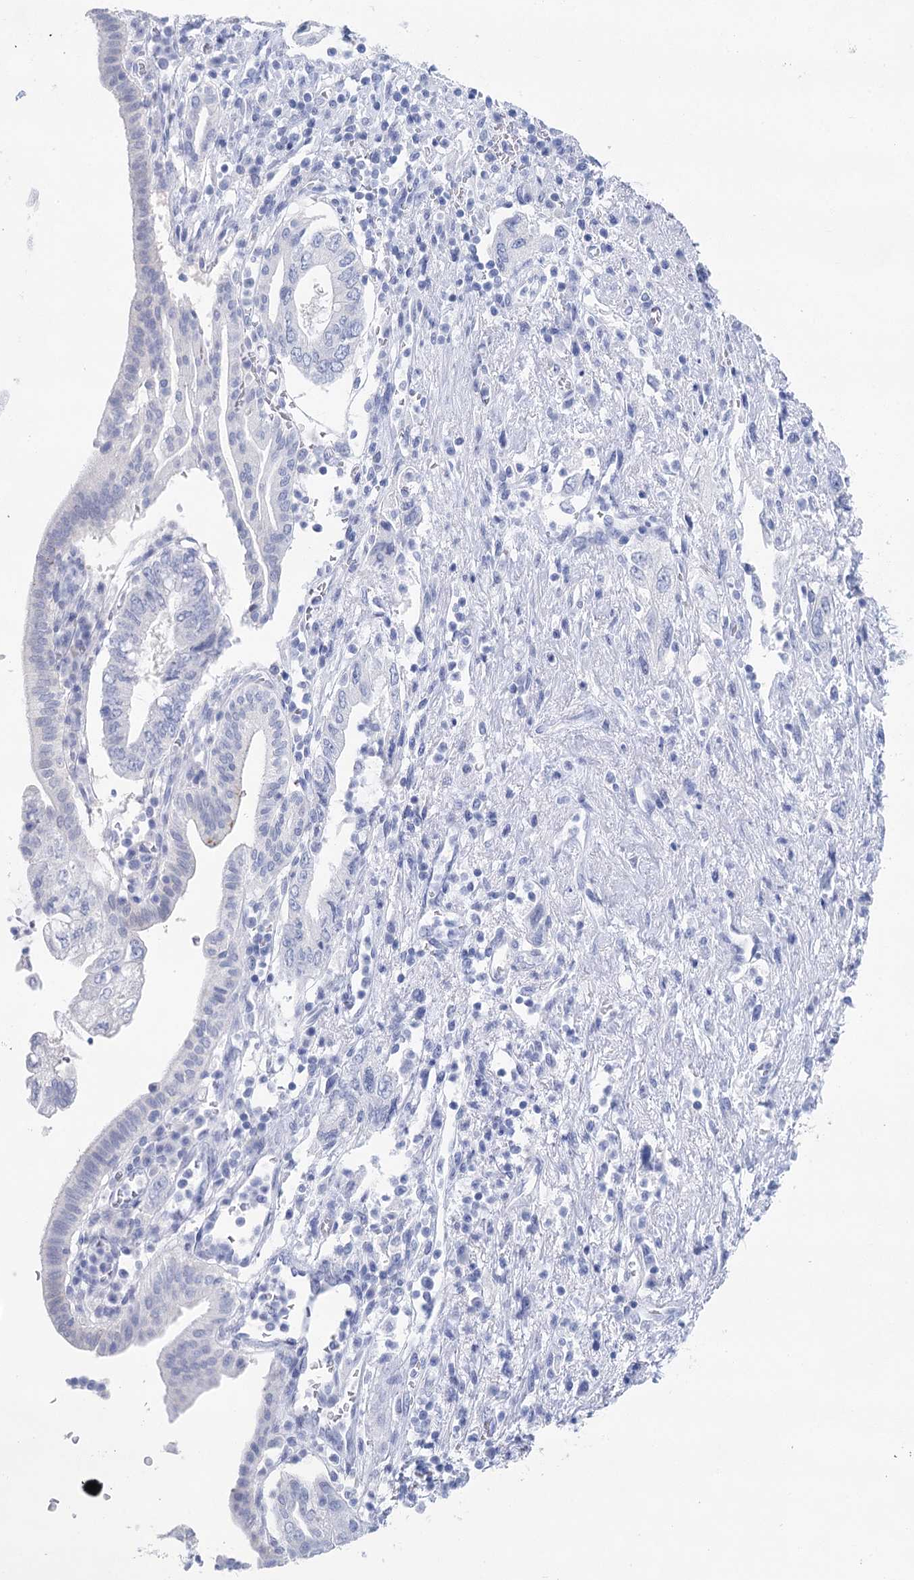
{"staining": {"intensity": "negative", "quantity": "none", "location": "none"}, "tissue": "pancreatic cancer", "cell_type": "Tumor cells", "image_type": "cancer", "snomed": [{"axis": "morphology", "description": "Adenocarcinoma, NOS"}, {"axis": "topography", "description": "Pancreas"}], "caption": "DAB immunohistochemical staining of human pancreatic cancer (adenocarcinoma) demonstrates no significant expression in tumor cells. (DAB IHC with hematoxylin counter stain).", "gene": "LALBA", "patient": {"sex": "female", "age": 73}}